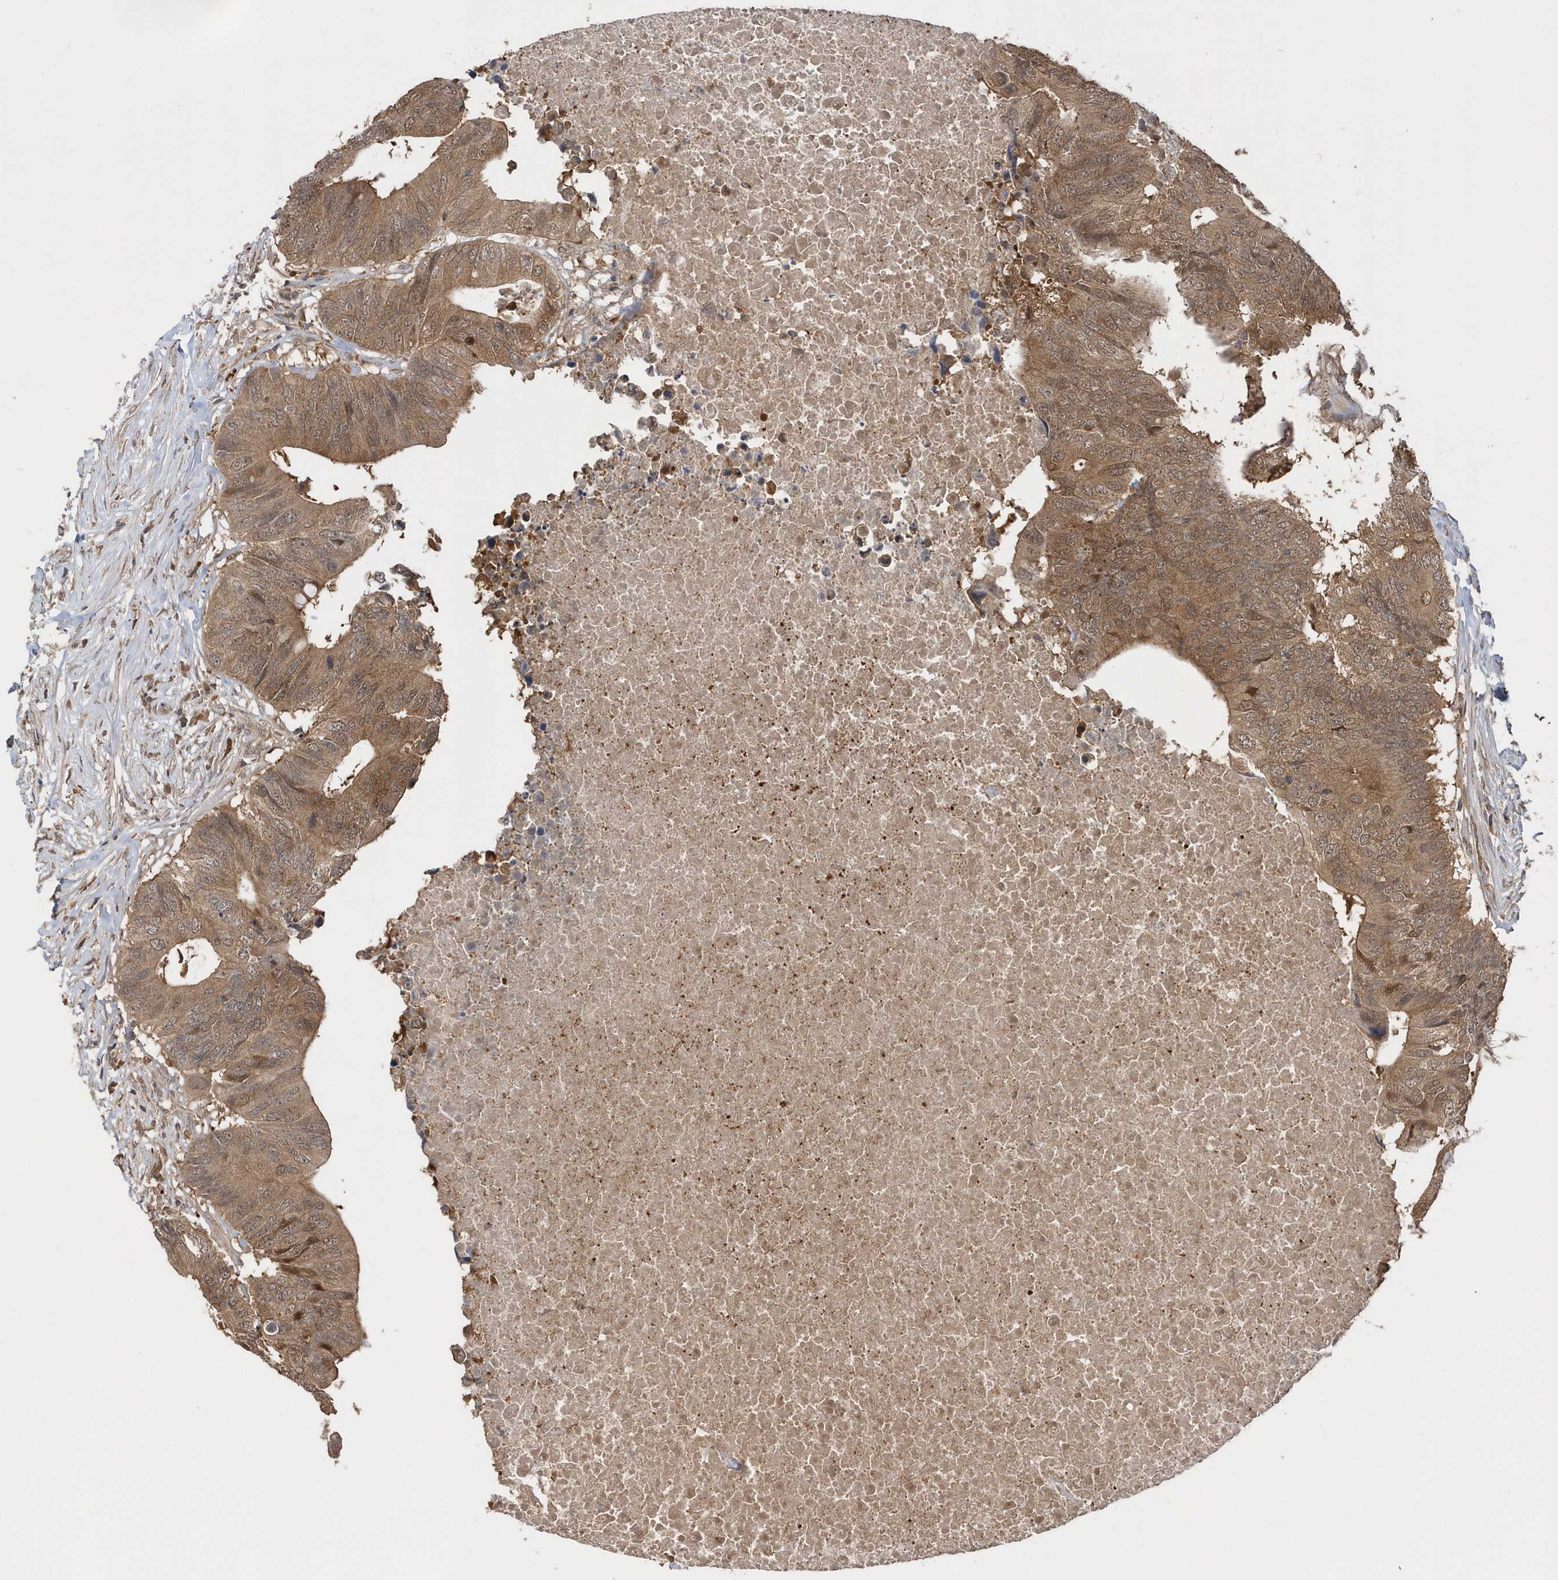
{"staining": {"intensity": "moderate", "quantity": ">75%", "location": "cytoplasmic/membranous"}, "tissue": "colorectal cancer", "cell_type": "Tumor cells", "image_type": "cancer", "snomed": [{"axis": "morphology", "description": "Adenocarcinoma, NOS"}, {"axis": "topography", "description": "Colon"}], "caption": "Human colorectal cancer stained for a protein (brown) reveals moderate cytoplasmic/membranous positive expression in about >75% of tumor cells.", "gene": "RPE", "patient": {"sex": "male", "age": 71}}